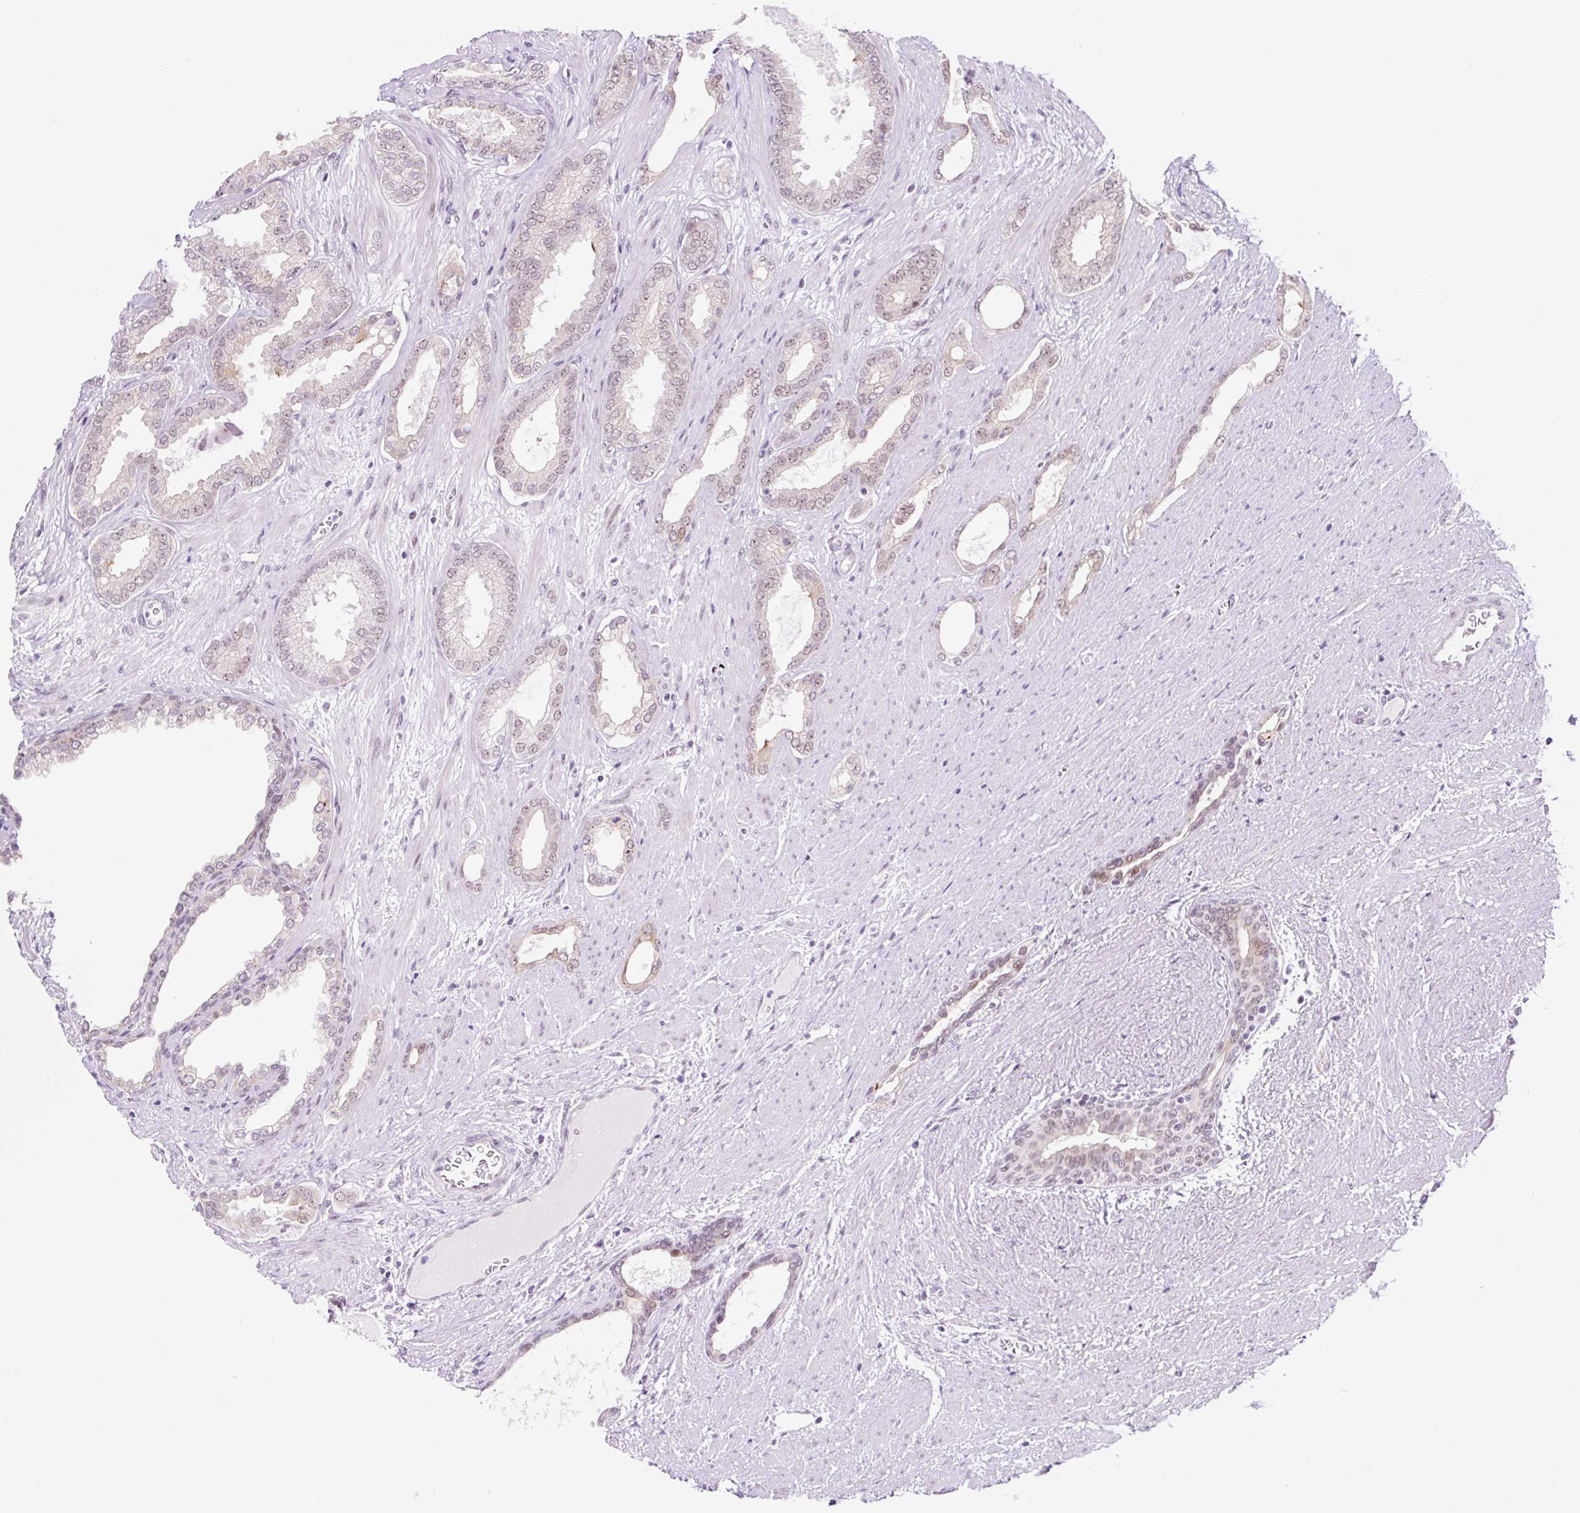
{"staining": {"intensity": "negative", "quantity": "none", "location": "none"}, "tissue": "prostate cancer", "cell_type": "Tumor cells", "image_type": "cancer", "snomed": [{"axis": "morphology", "description": "Adenocarcinoma, High grade"}, {"axis": "topography", "description": "Prostate"}], "caption": "Protein analysis of prostate cancer (high-grade adenocarcinoma) displays no significant staining in tumor cells. (DAB (3,3'-diaminobenzidine) IHC with hematoxylin counter stain).", "gene": "TAF1A", "patient": {"sex": "male", "age": 58}}